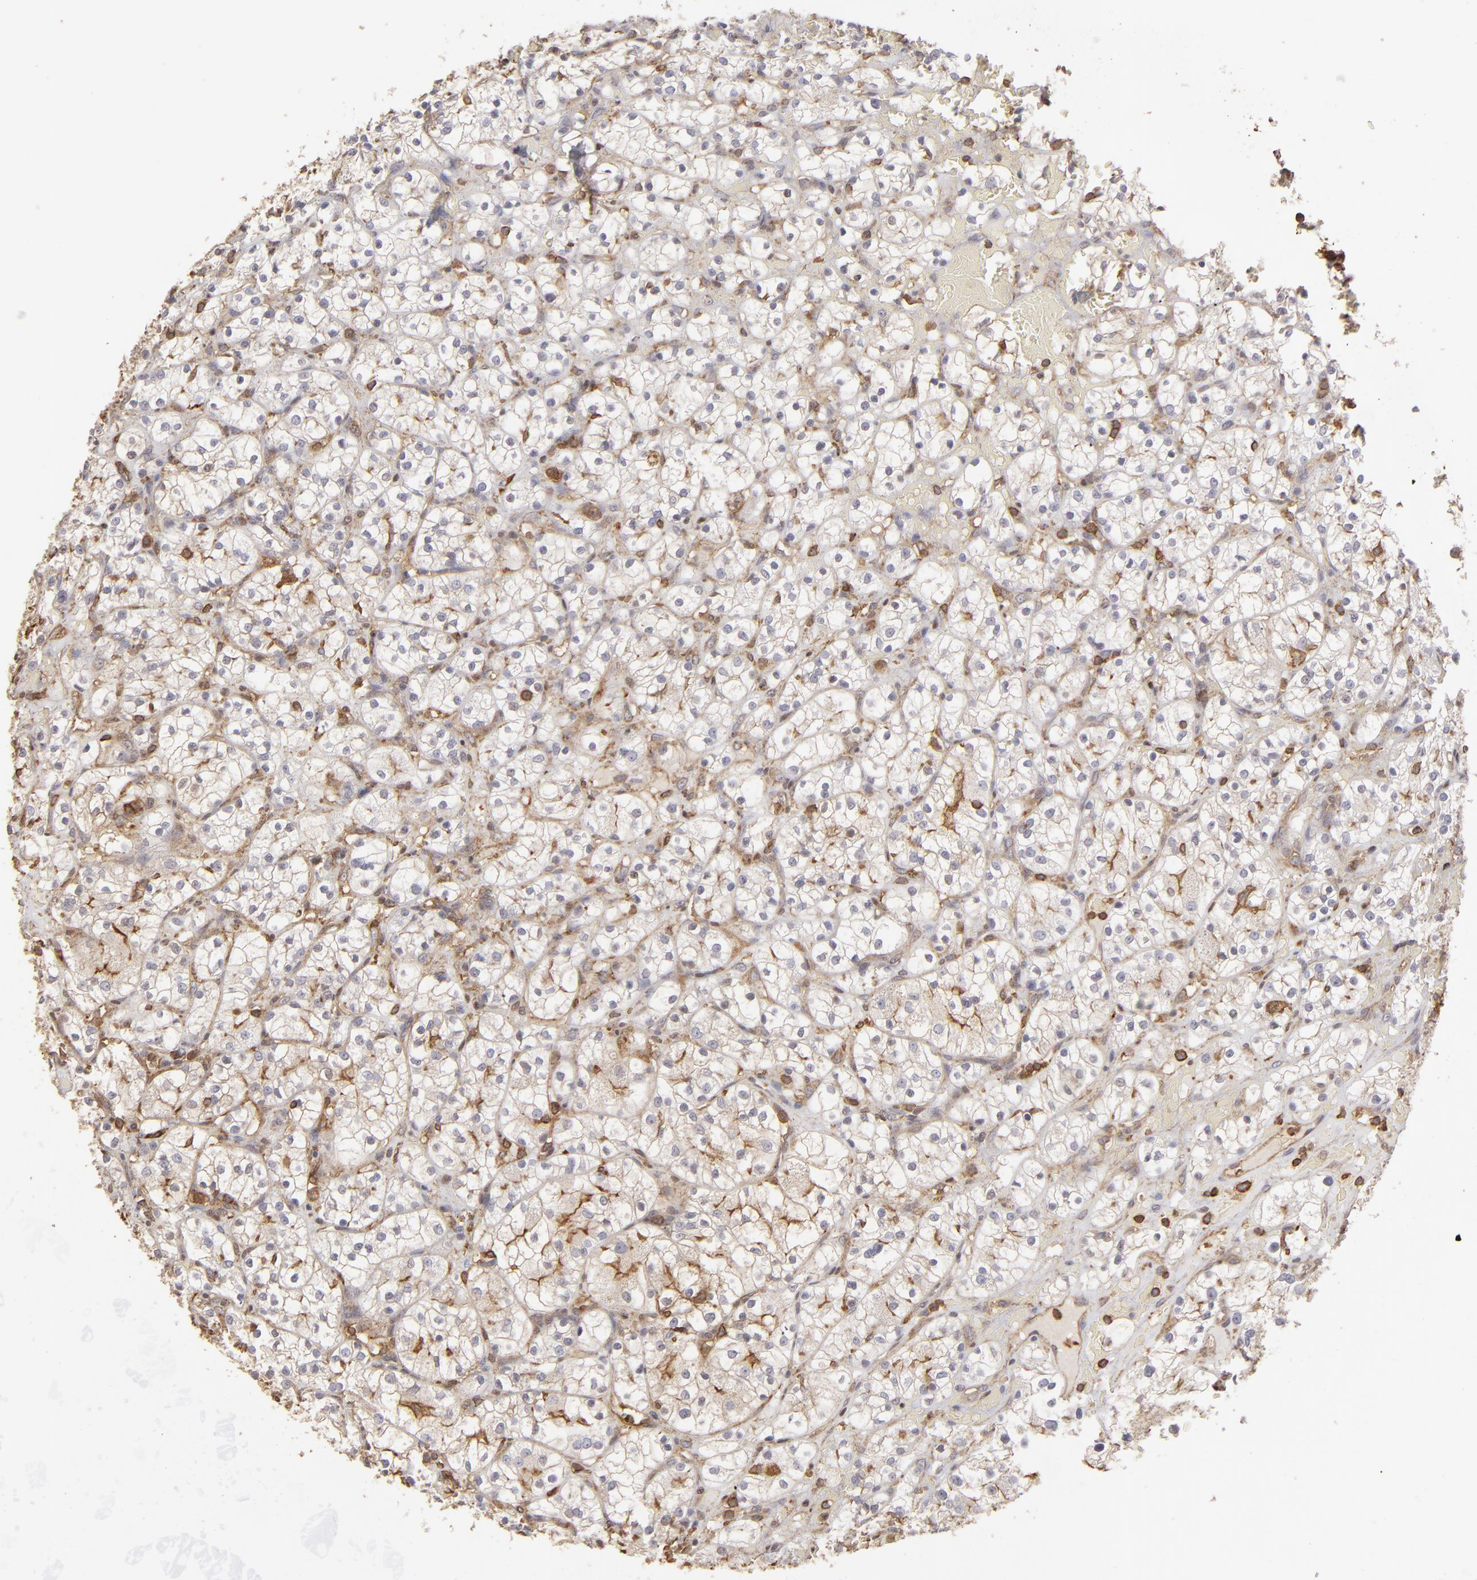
{"staining": {"intensity": "negative", "quantity": "none", "location": "none"}, "tissue": "renal cancer", "cell_type": "Tumor cells", "image_type": "cancer", "snomed": [{"axis": "morphology", "description": "Adenocarcinoma, NOS"}, {"axis": "topography", "description": "Kidney"}], "caption": "Tumor cells show no significant protein positivity in renal cancer (adenocarcinoma).", "gene": "ACTB", "patient": {"sex": "female", "age": 60}}